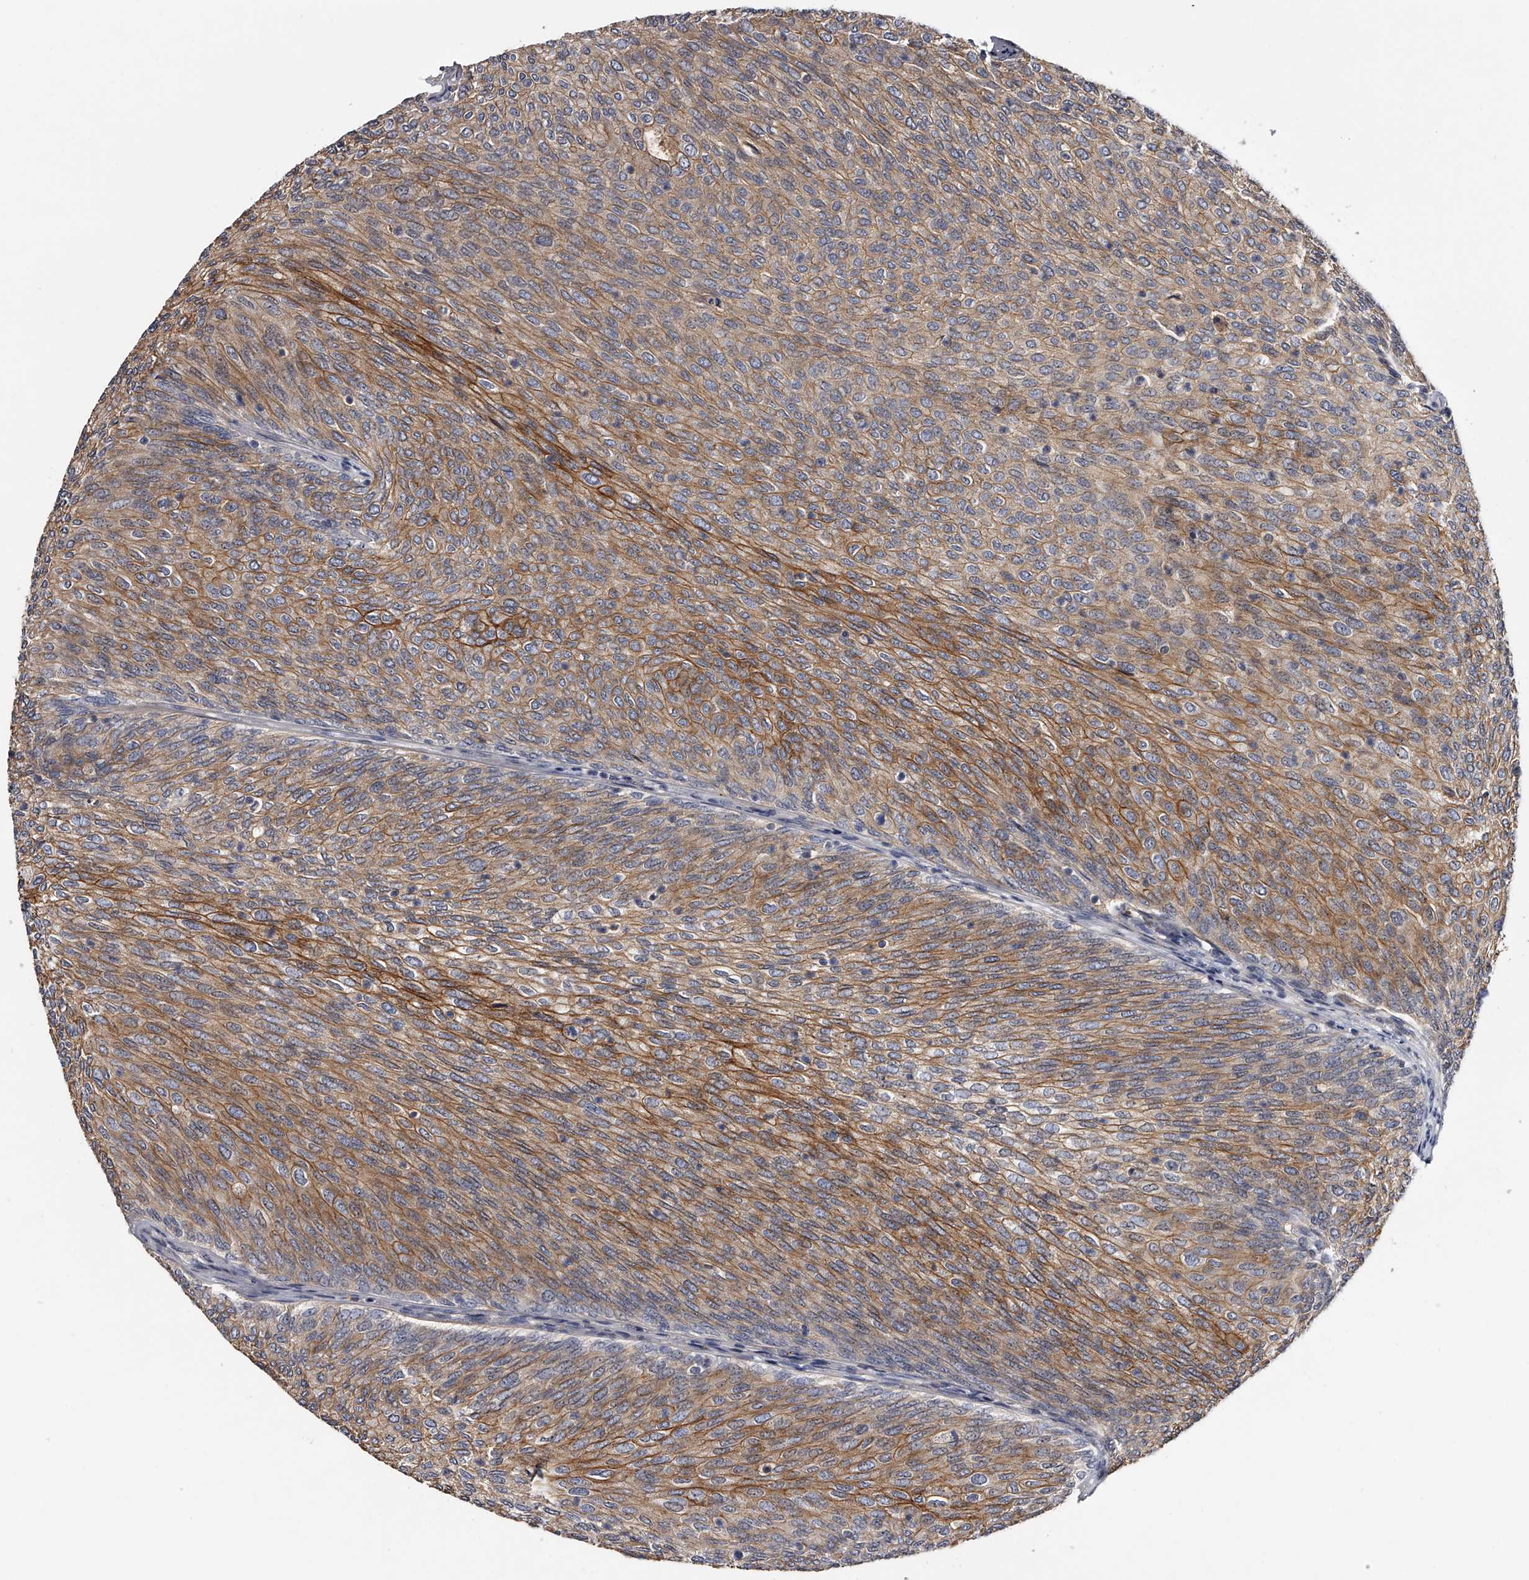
{"staining": {"intensity": "moderate", "quantity": "25%-75%", "location": "cytoplasmic/membranous"}, "tissue": "urothelial cancer", "cell_type": "Tumor cells", "image_type": "cancer", "snomed": [{"axis": "morphology", "description": "Urothelial carcinoma, Low grade"}, {"axis": "topography", "description": "Urinary bladder"}], "caption": "Urothelial cancer stained for a protein (brown) exhibits moderate cytoplasmic/membranous positive staining in about 25%-75% of tumor cells.", "gene": "MDN1", "patient": {"sex": "female", "age": 79}}